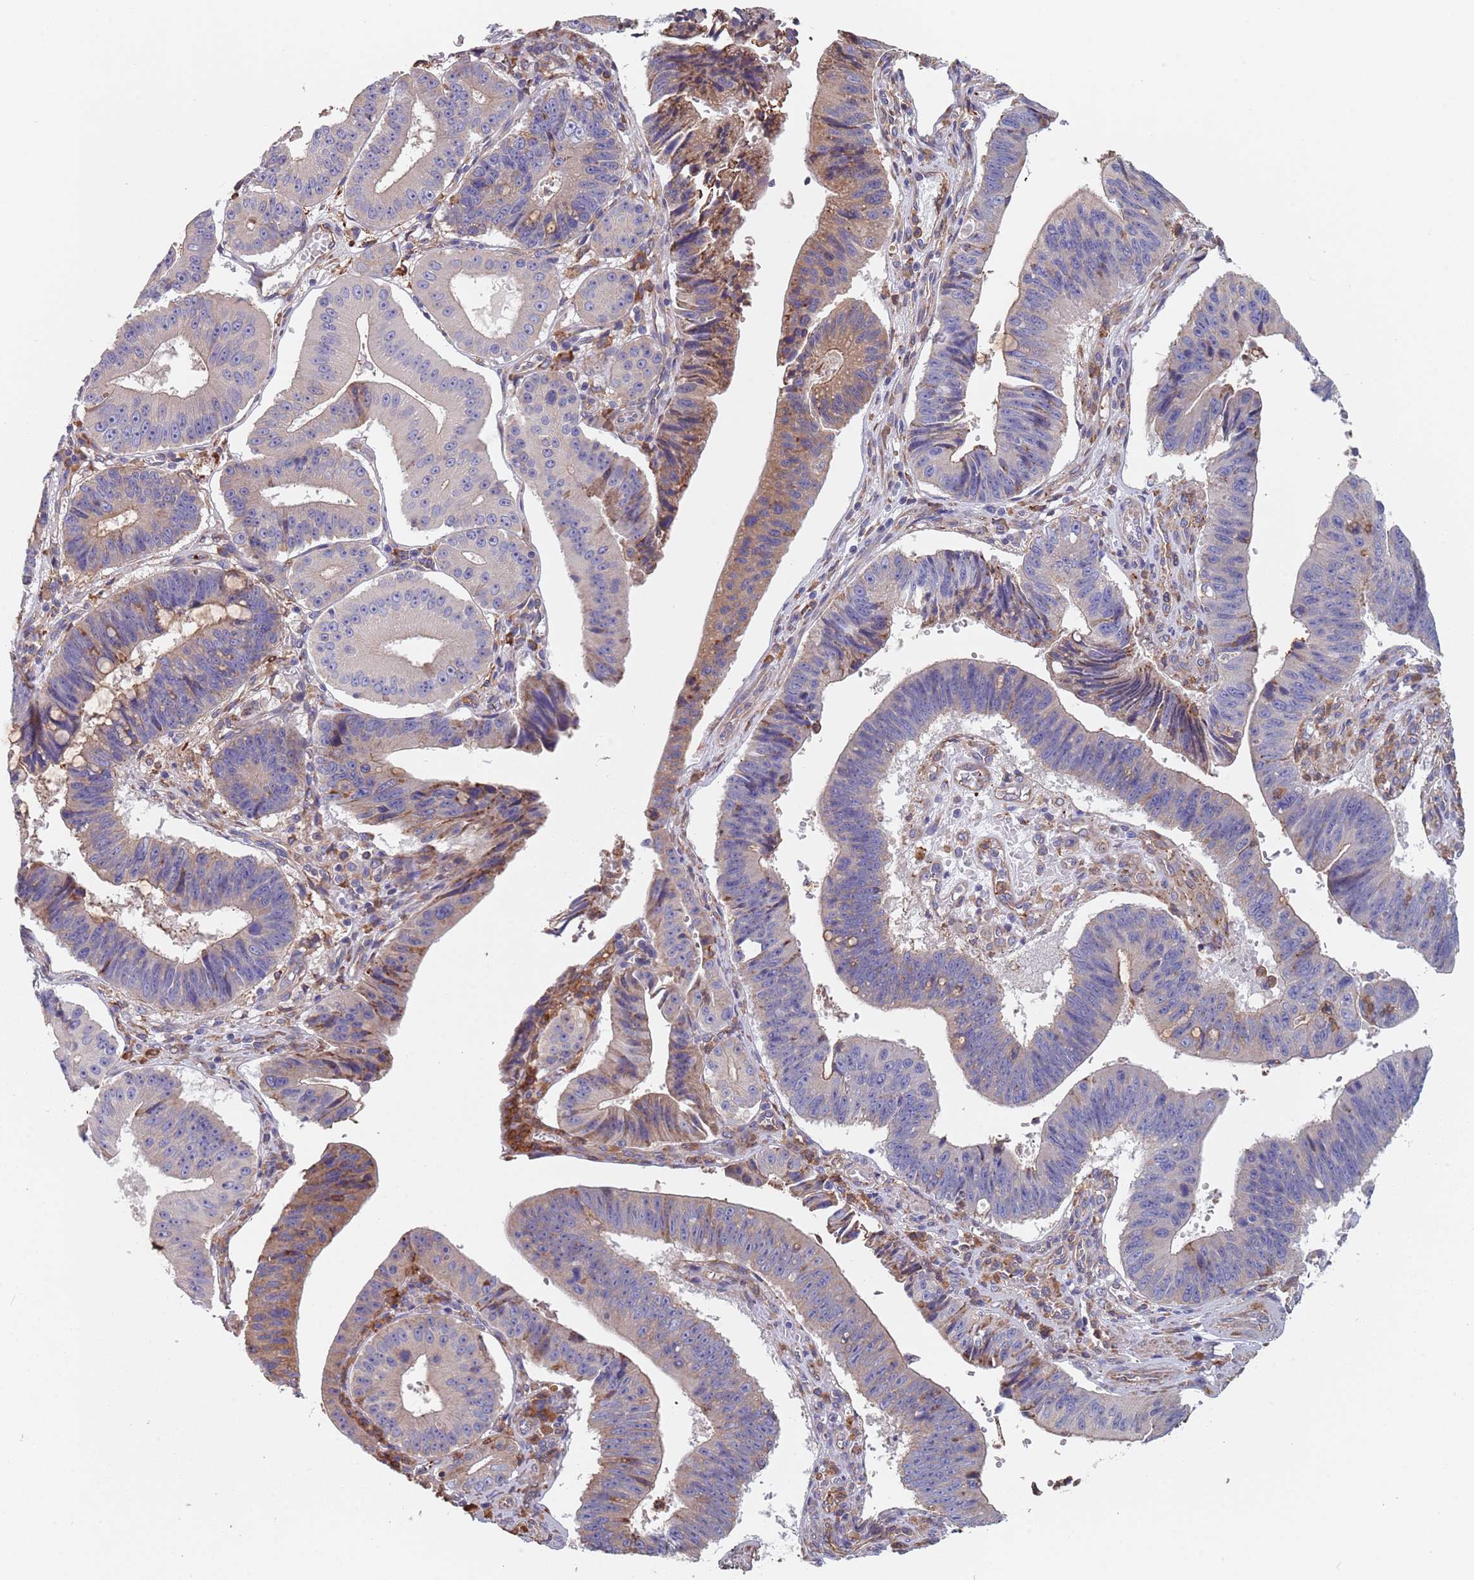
{"staining": {"intensity": "moderate", "quantity": "<25%", "location": "cytoplasmic/membranous"}, "tissue": "stomach cancer", "cell_type": "Tumor cells", "image_type": "cancer", "snomed": [{"axis": "morphology", "description": "Adenocarcinoma, NOS"}, {"axis": "topography", "description": "Stomach"}], "caption": "DAB (3,3'-diaminobenzidine) immunohistochemical staining of stomach adenocarcinoma exhibits moderate cytoplasmic/membranous protein staining in about <25% of tumor cells.", "gene": "DCUN1D3", "patient": {"sex": "male", "age": 59}}